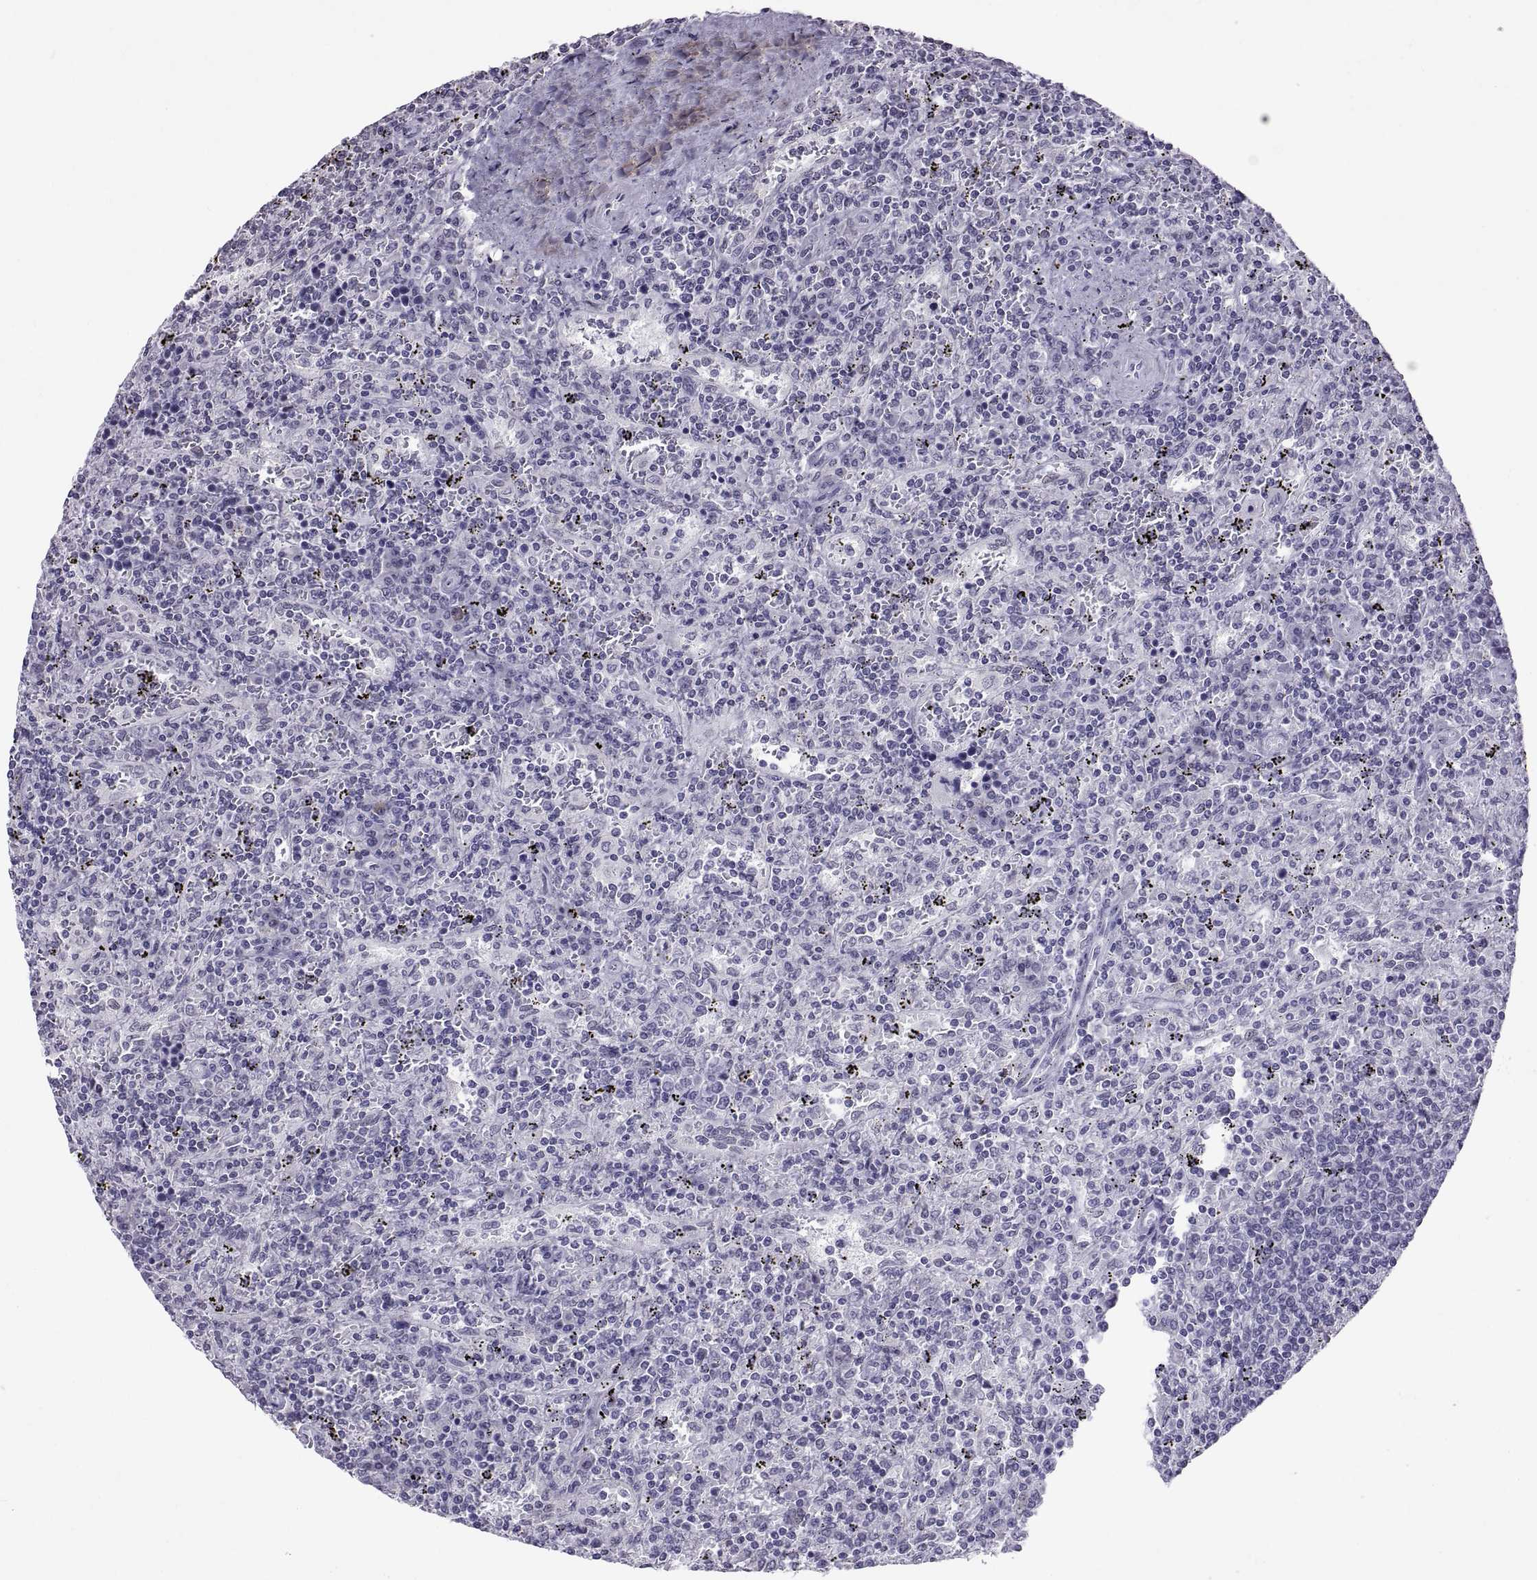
{"staining": {"intensity": "negative", "quantity": "none", "location": "none"}, "tissue": "lymphoma", "cell_type": "Tumor cells", "image_type": "cancer", "snomed": [{"axis": "morphology", "description": "Malignant lymphoma, non-Hodgkin's type, Low grade"}, {"axis": "topography", "description": "Spleen"}], "caption": "A high-resolution micrograph shows immunohistochemistry (IHC) staining of lymphoma, which exhibits no significant expression in tumor cells. Brightfield microscopy of IHC stained with DAB (brown) and hematoxylin (blue), captured at high magnification.", "gene": "KRT77", "patient": {"sex": "male", "age": 62}}